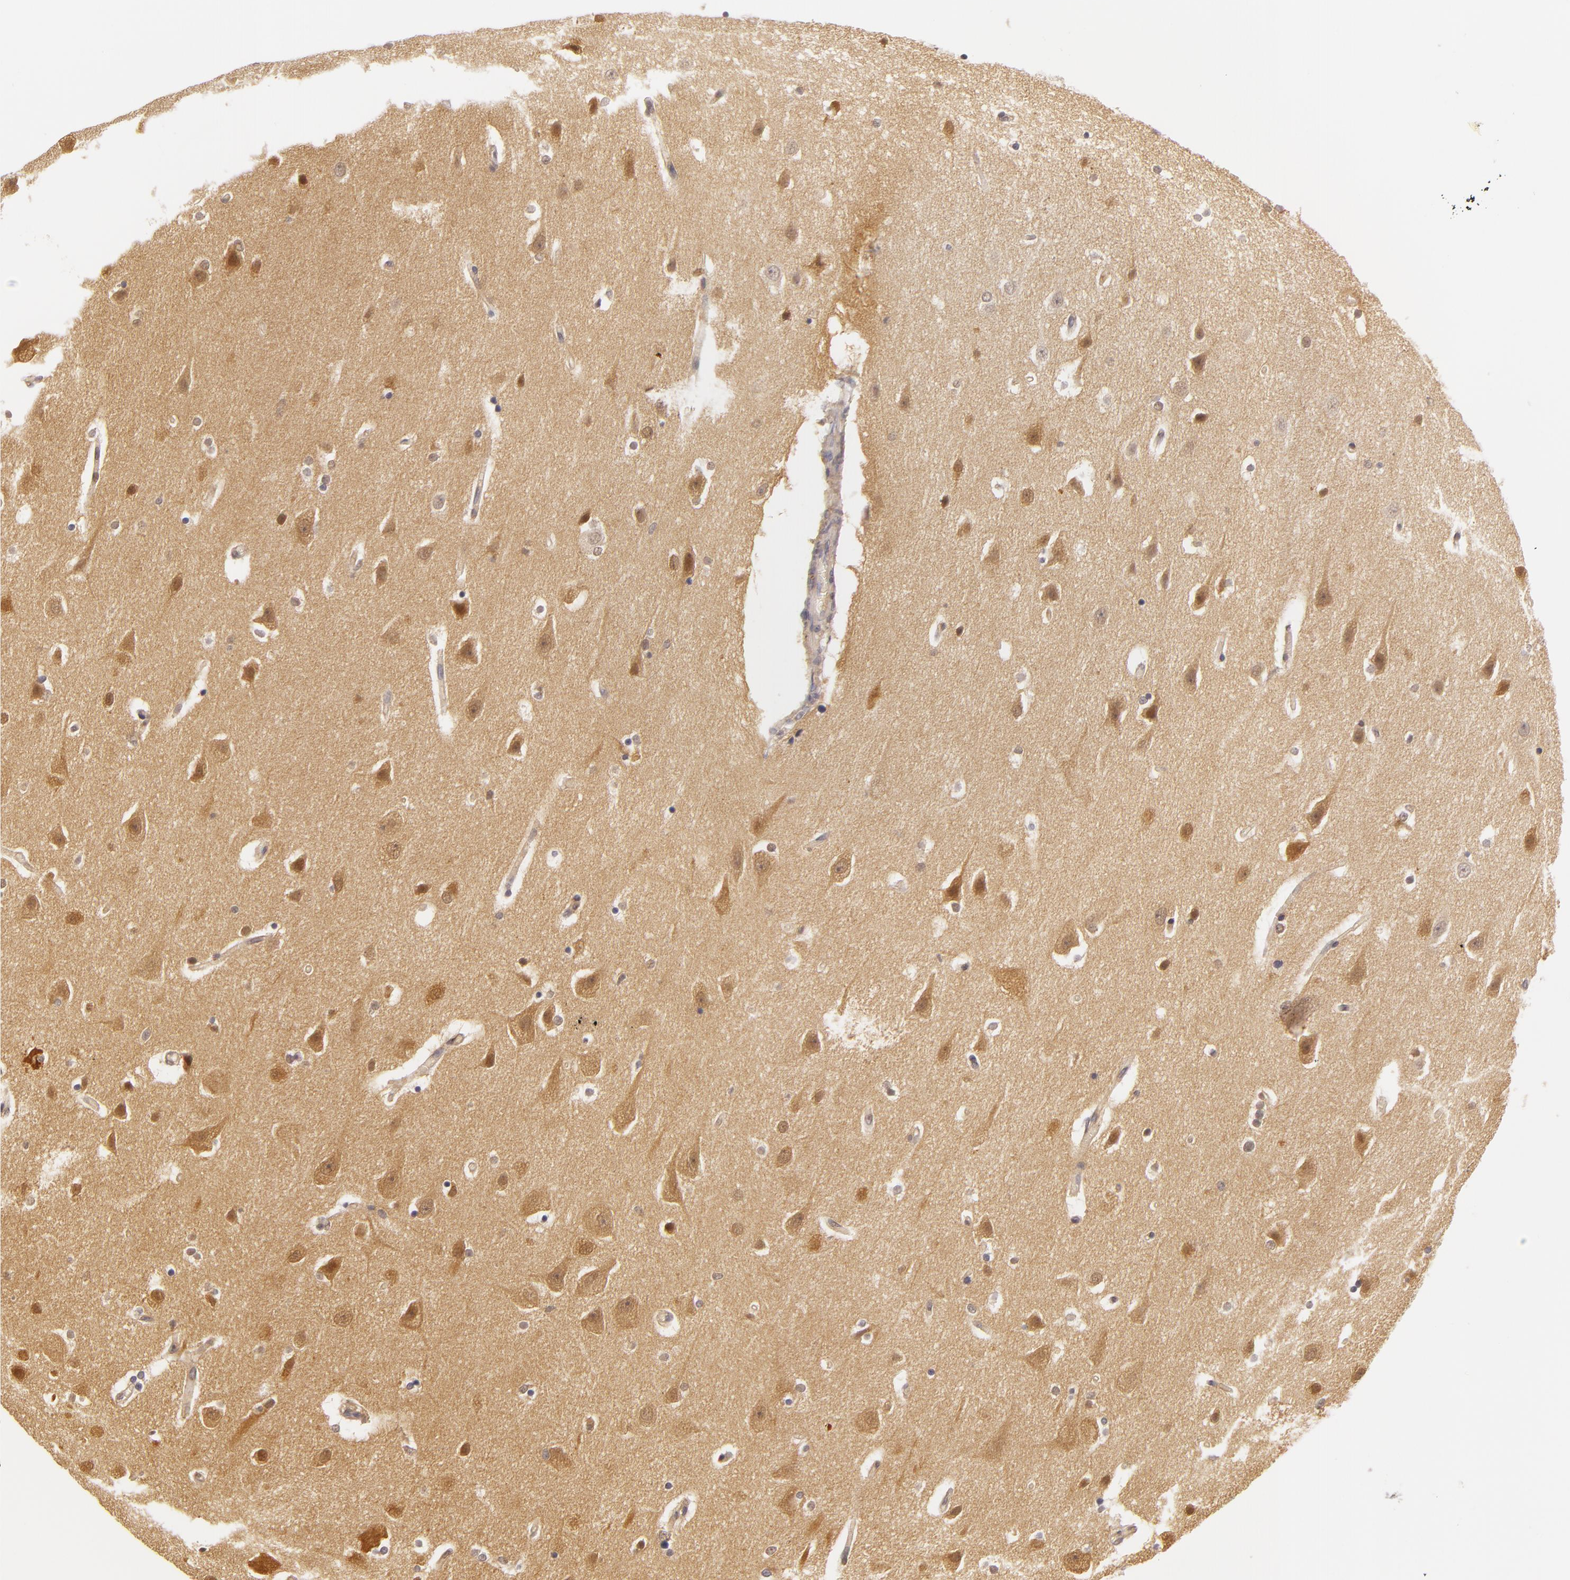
{"staining": {"intensity": "weak", "quantity": "<25%", "location": "cytoplasmic/membranous"}, "tissue": "caudate", "cell_type": "Glial cells", "image_type": "normal", "snomed": [{"axis": "morphology", "description": "Normal tissue, NOS"}, {"axis": "topography", "description": "Lateral ventricle wall"}], "caption": "The micrograph reveals no significant expression in glial cells of caudate.", "gene": "TOM1", "patient": {"sex": "female", "age": 54}}